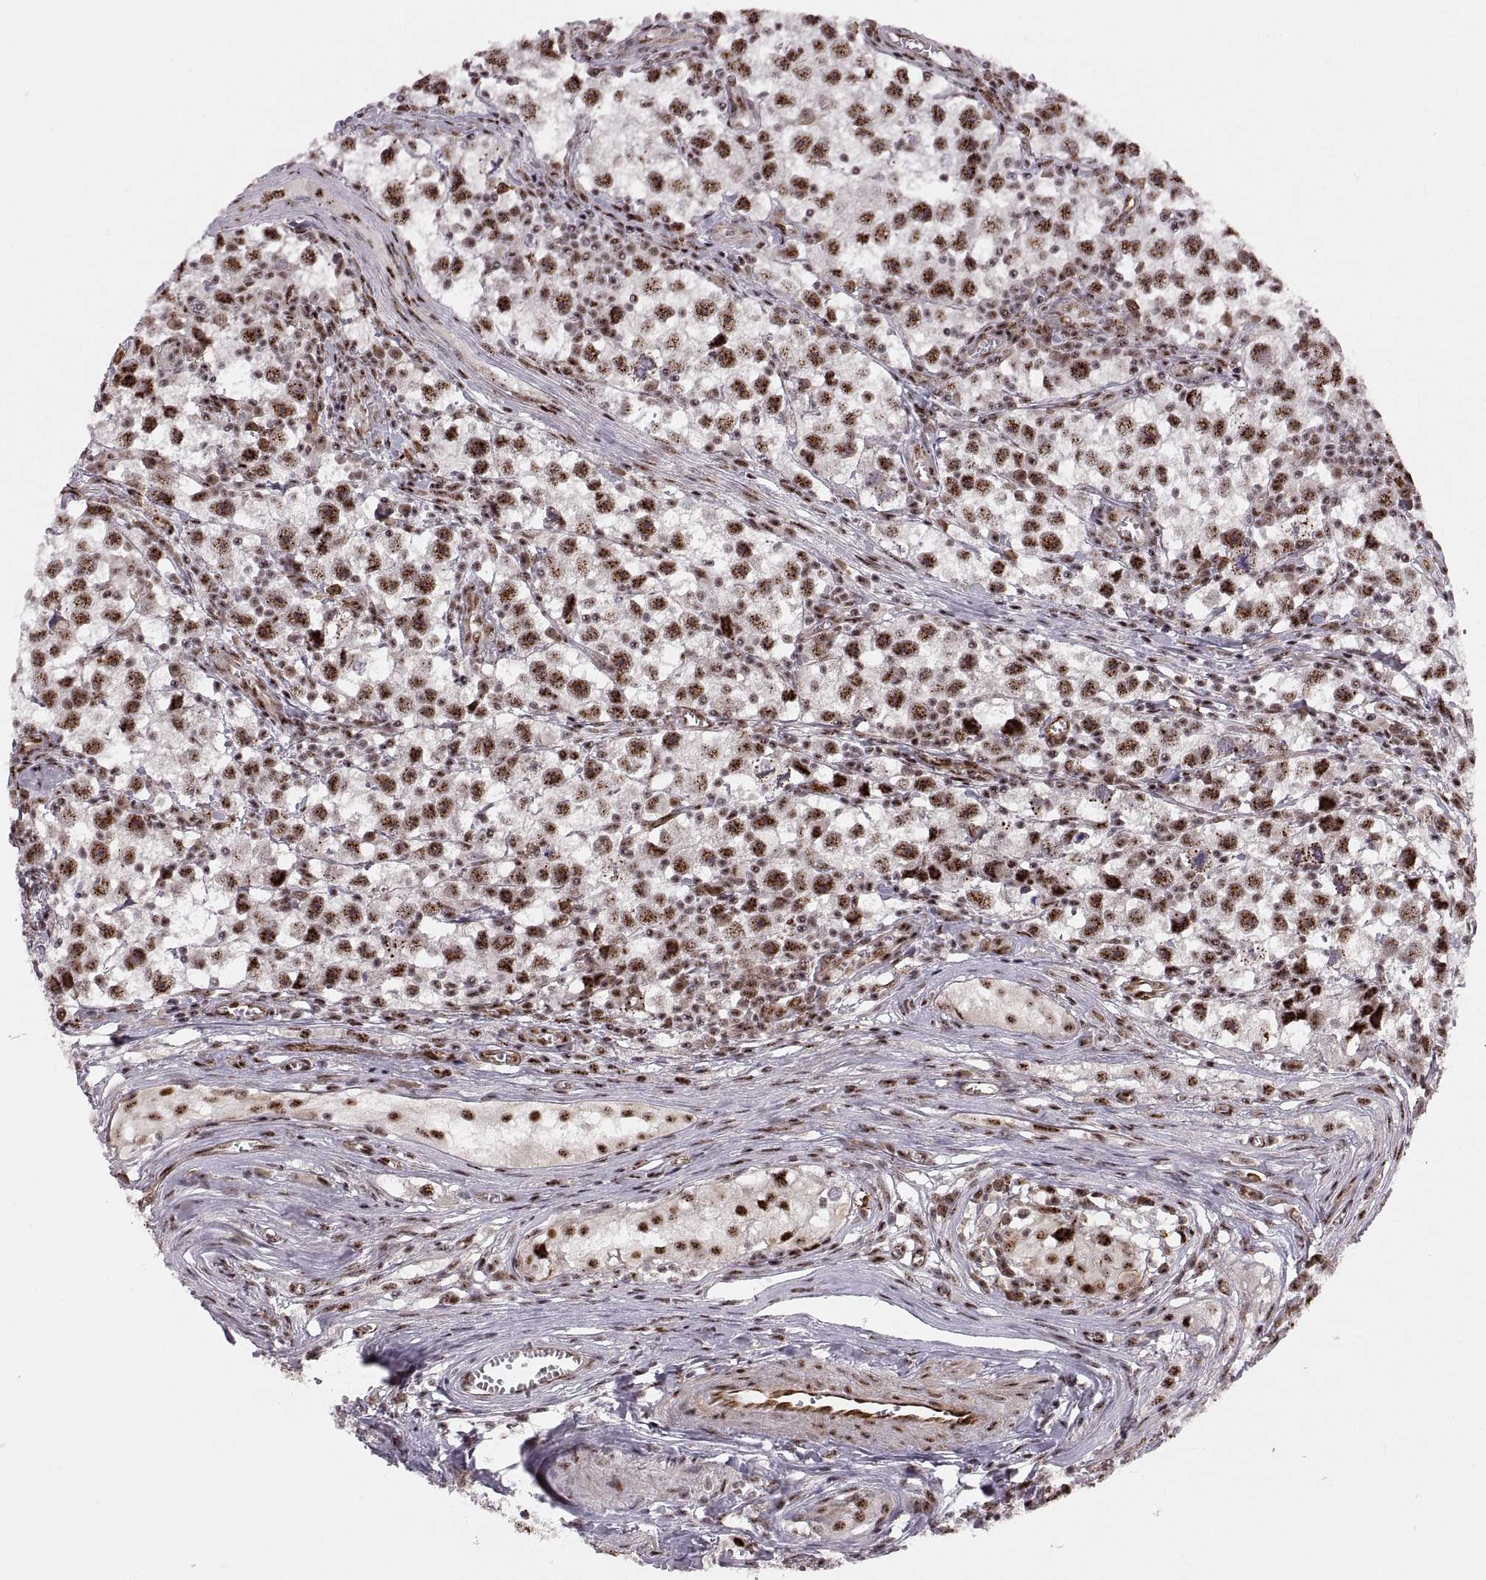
{"staining": {"intensity": "strong", "quantity": ">75%", "location": "nuclear"}, "tissue": "testis cancer", "cell_type": "Tumor cells", "image_type": "cancer", "snomed": [{"axis": "morphology", "description": "Seminoma, NOS"}, {"axis": "topography", "description": "Testis"}], "caption": "Immunohistochemical staining of testis cancer reveals strong nuclear protein expression in approximately >75% of tumor cells.", "gene": "ZCCHC17", "patient": {"sex": "male", "age": 30}}